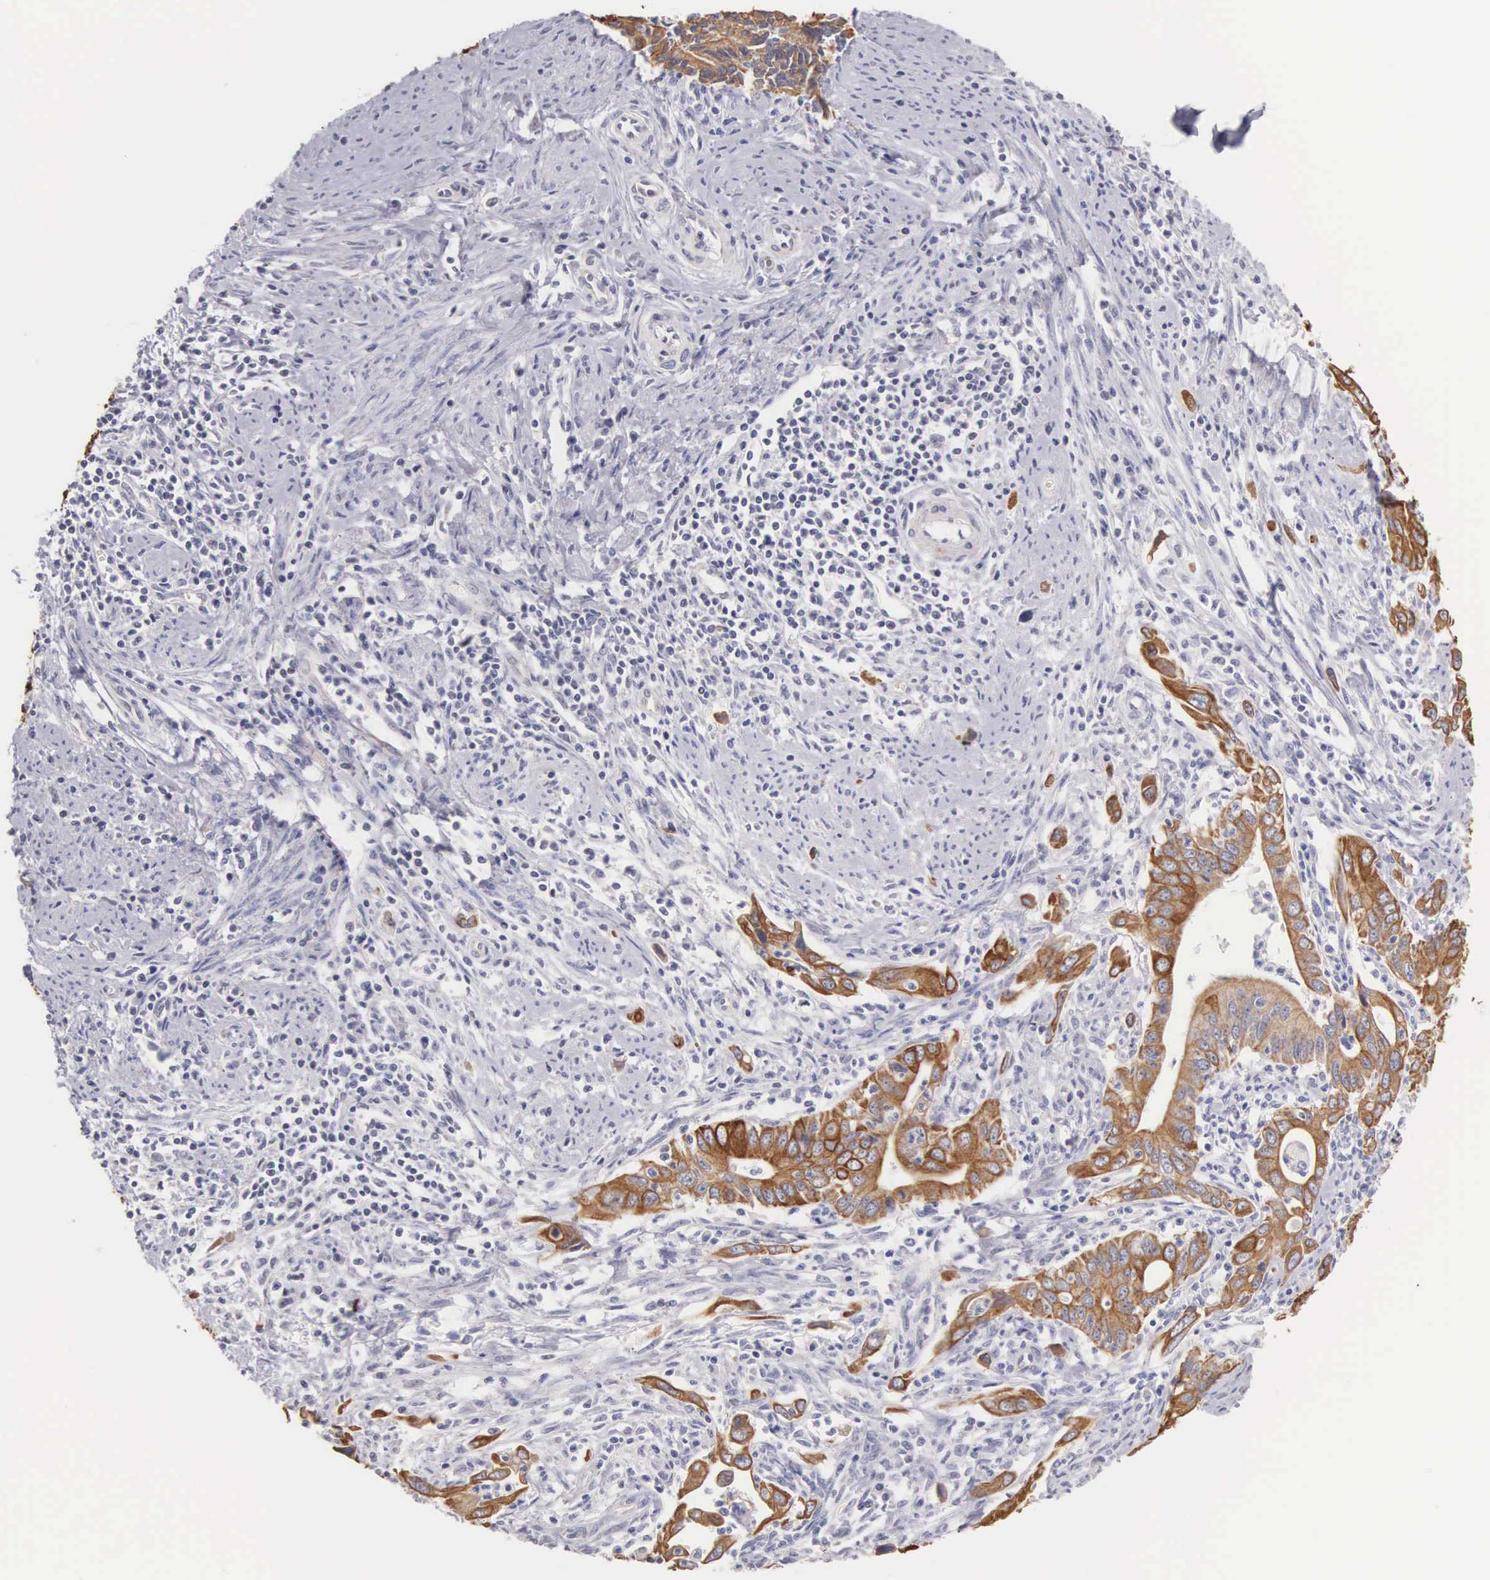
{"staining": {"intensity": "moderate", "quantity": ">75%", "location": "cytoplasmic/membranous"}, "tissue": "cervical cancer", "cell_type": "Tumor cells", "image_type": "cancer", "snomed": [{"axis": "morphology", "description": "Normal tissue, NOS"}, {"axis": "morphology", "description": "Adenocarcinoma, NOS"}, {"axis": "topography", "description": "Cervix"}], "caption": "This is an image of immunohistochemistry staining of adenocarcinoma (cervical), which shows moderate expression in the cytoplasmic/membranous of tumor cells.", "gene": "PIR", "patient": {"sex": "female", "age": 34}}